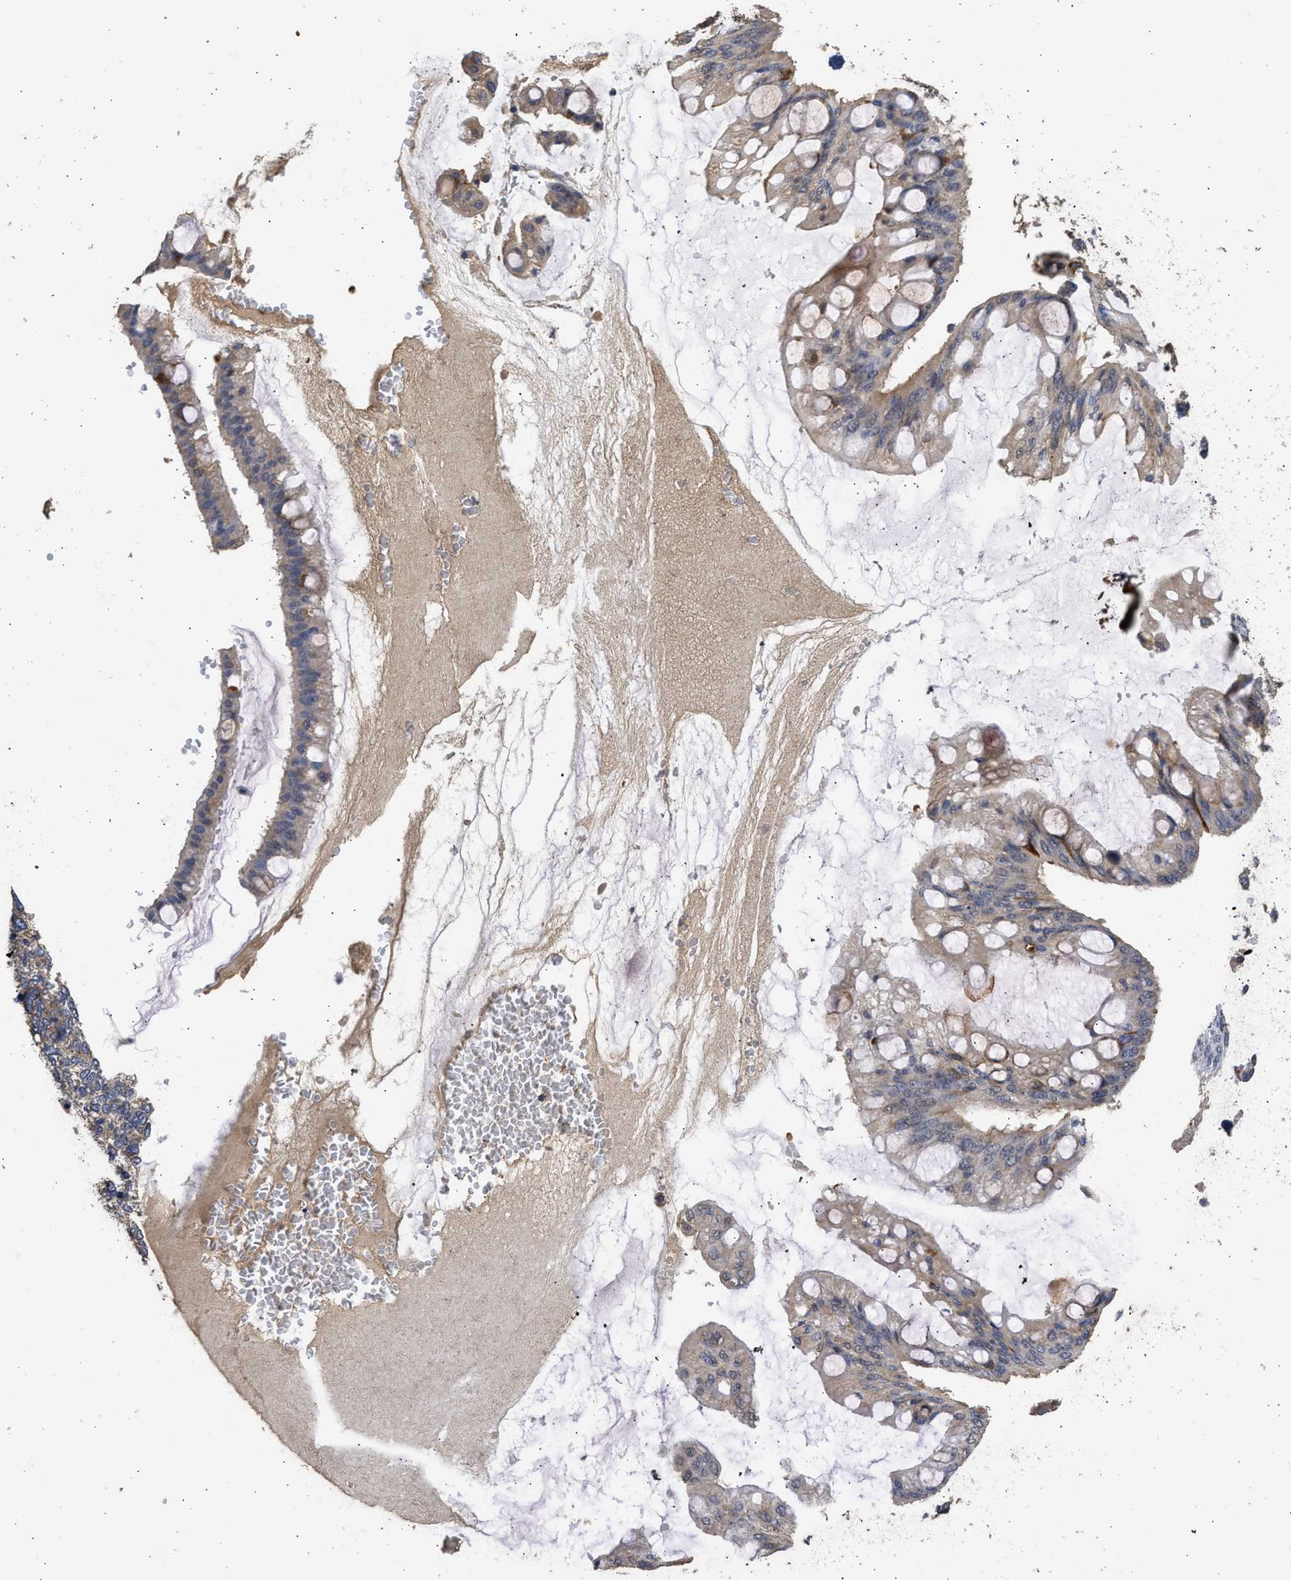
{"staining": {"intensity": "moderate", "quantity": "<25%", "location": "cytoplasmic/membranous"}, "tissue": "ovarian cancer", "cell_type": "Tumor cells", "image_type": "cancer", "snomed": [{"axis": "morphology", "description": "Cystadenocarcinoma, mucinous, NOS"}, {"axis": "topography", "description": "Ovary"}], "caption": "A histopathology image showing moderate cytoplasmic/membranous positivity in approximately <25% of tumor cells in mucinous cystadenocarcinoma (ovarian), as visualized by brown immunohistochemical staining.", "gene": "SPINT2", "patient": {"sex": "female", "age": 73}}